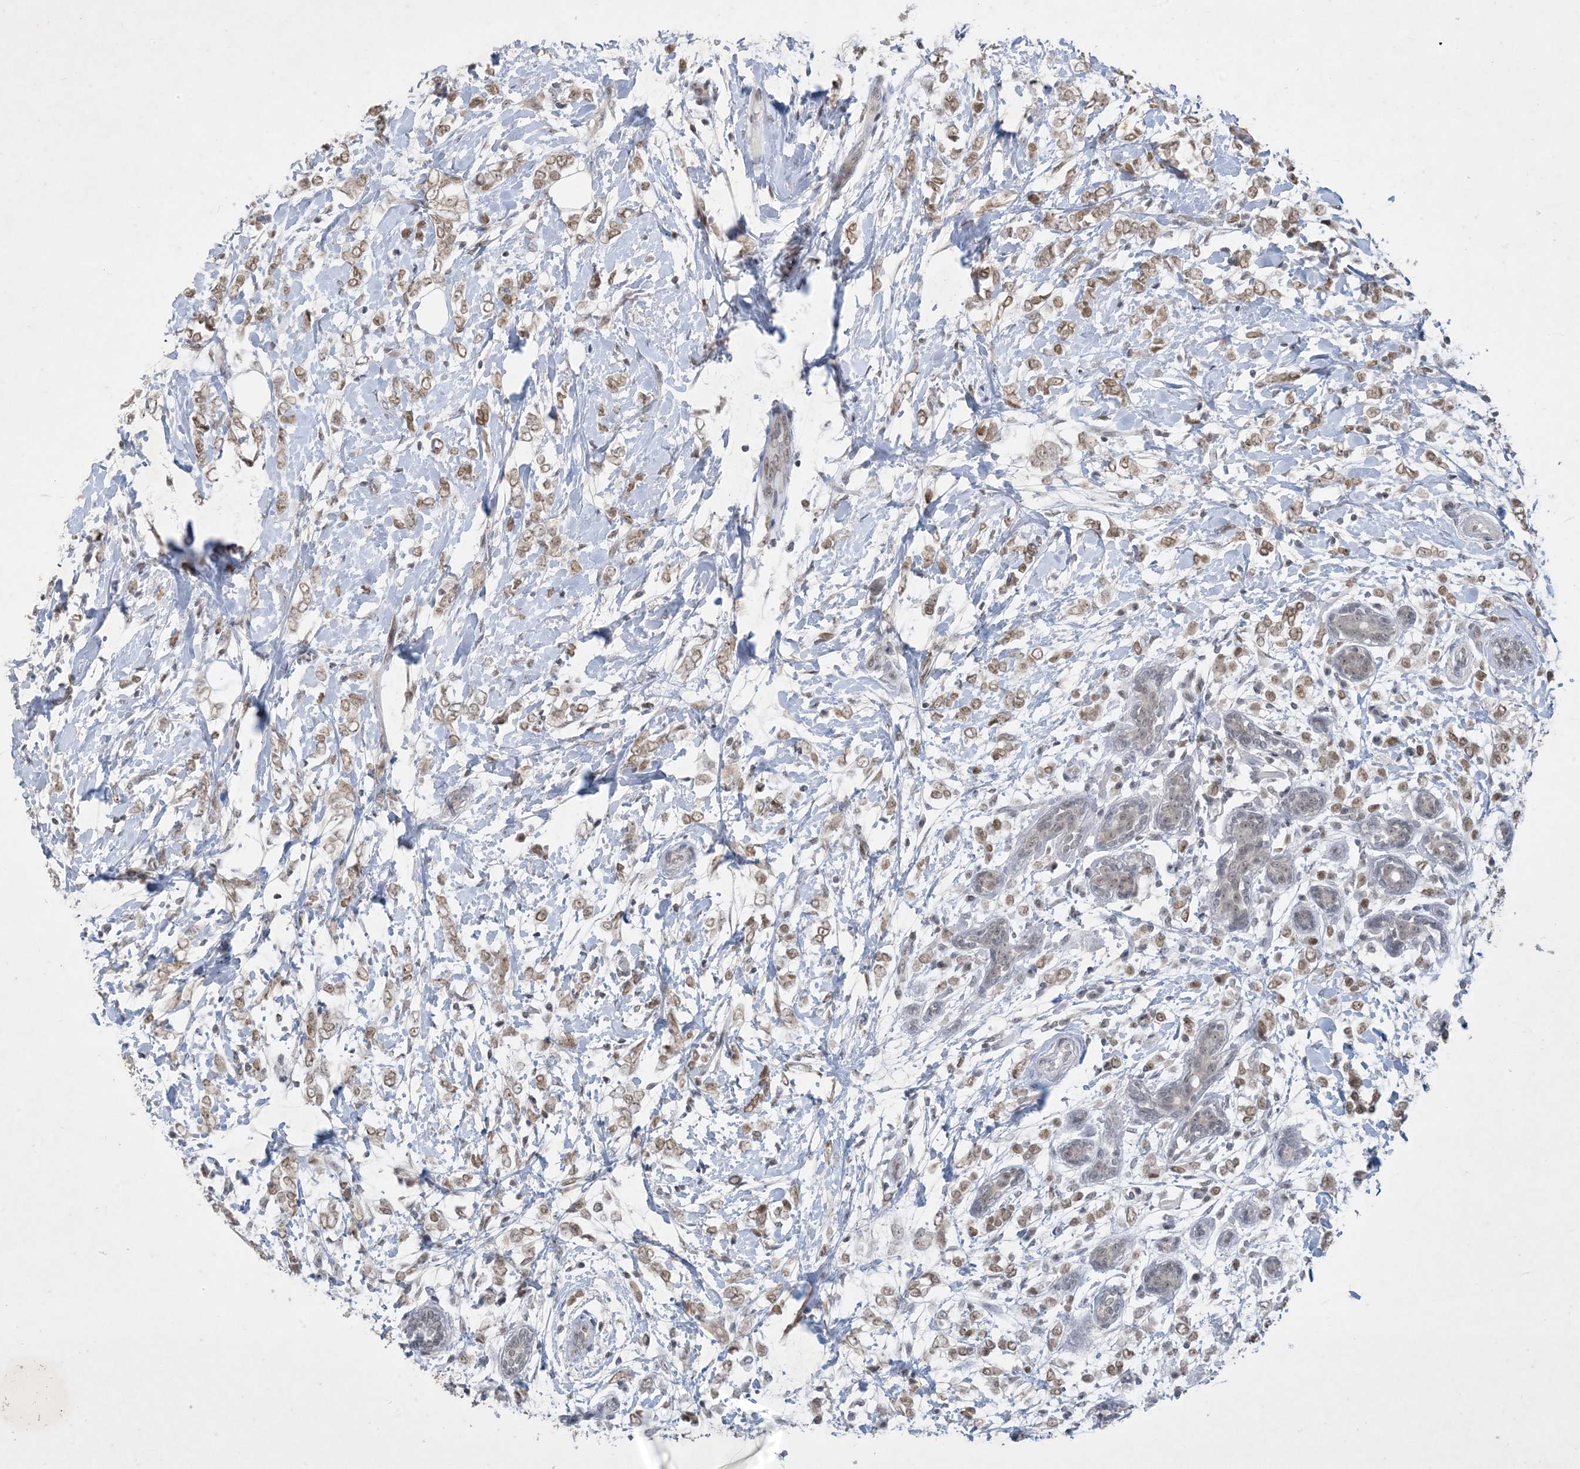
{"staining": {"intensity": "moderate", "quantity": ">75%", "location": "nuclear"}, "tissue": "breast cancer", "cell_type": "Tumor cells", "image_type": "cancer", "snomed": [{"axis": "morphology", "description": "Normal tissue, NOS"}, {"axis": "morphology", "description": "Lobular carcinoma"}, {"axis": "topography", "description": "Breast"}], "caption": "Tumor cells reveal medium levels of moderate nuclear expression in approximately >75% of cells in human breast lobular carcinoma.", "gene": "ZNF674", "patient": {"sex": "female", "age": 47}}